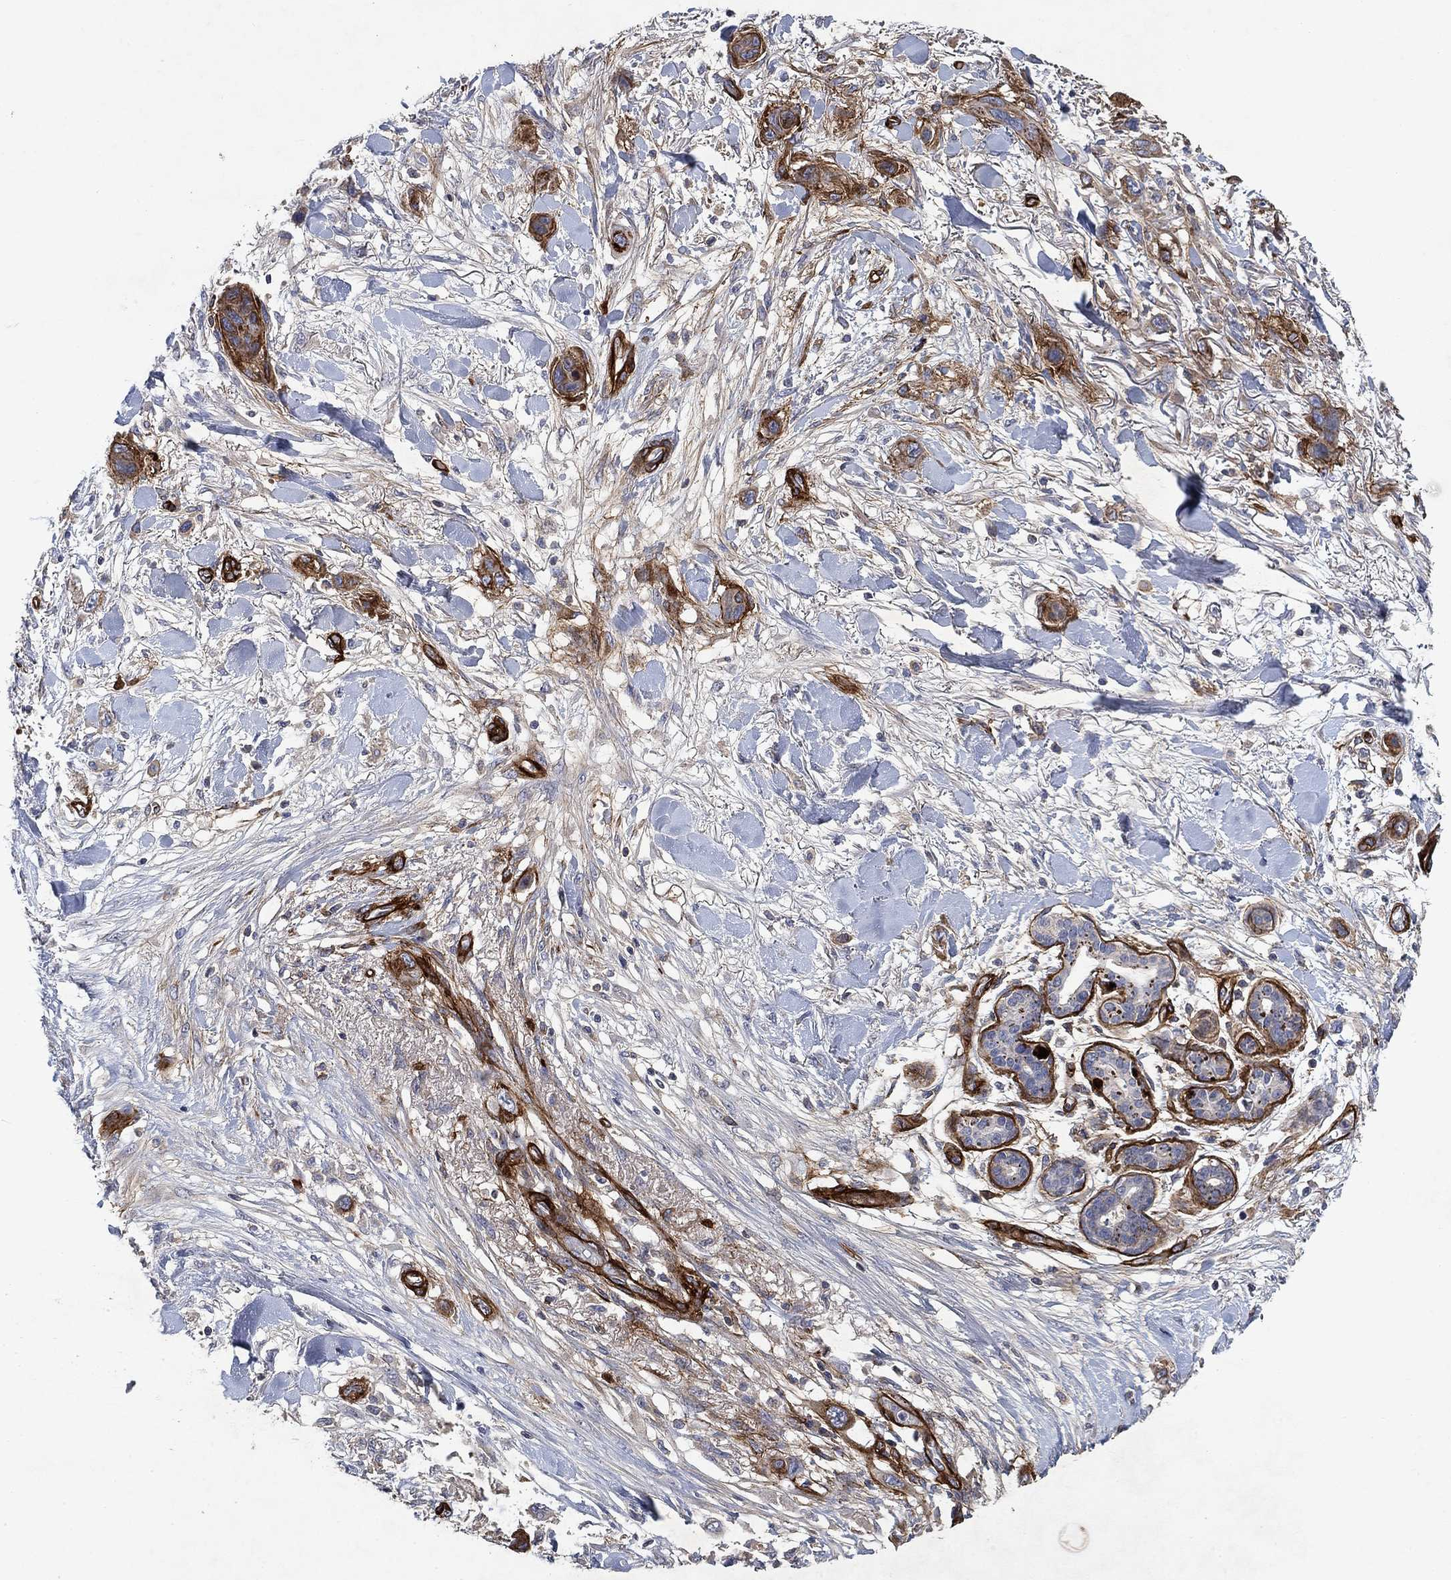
{"staining": {"intensity": "moderate", "quantity": "25%-75%", "location": "cytoplasmic/membranous"}, "tissue": "skin cancer", "cell_type": "Tumor cells", "image_type": "cancer", "snomed": [{"axis": "morphology", "description": "Squamous cell carcinoma, NOS"}, {"axis": "topography", "description": "Skin"}], "caption": "Immunohistochemical staining of squamous cell carcinoma (skin) displays medium levels of moderate cytoplasmic/membranous protein expression in about 25%-75% of tumor cells. The protein of interest is shown in brown color, while the nuclei are stained blue.", "gene": "COL4A2", "patient": {"sex": "male", "age": 79}}